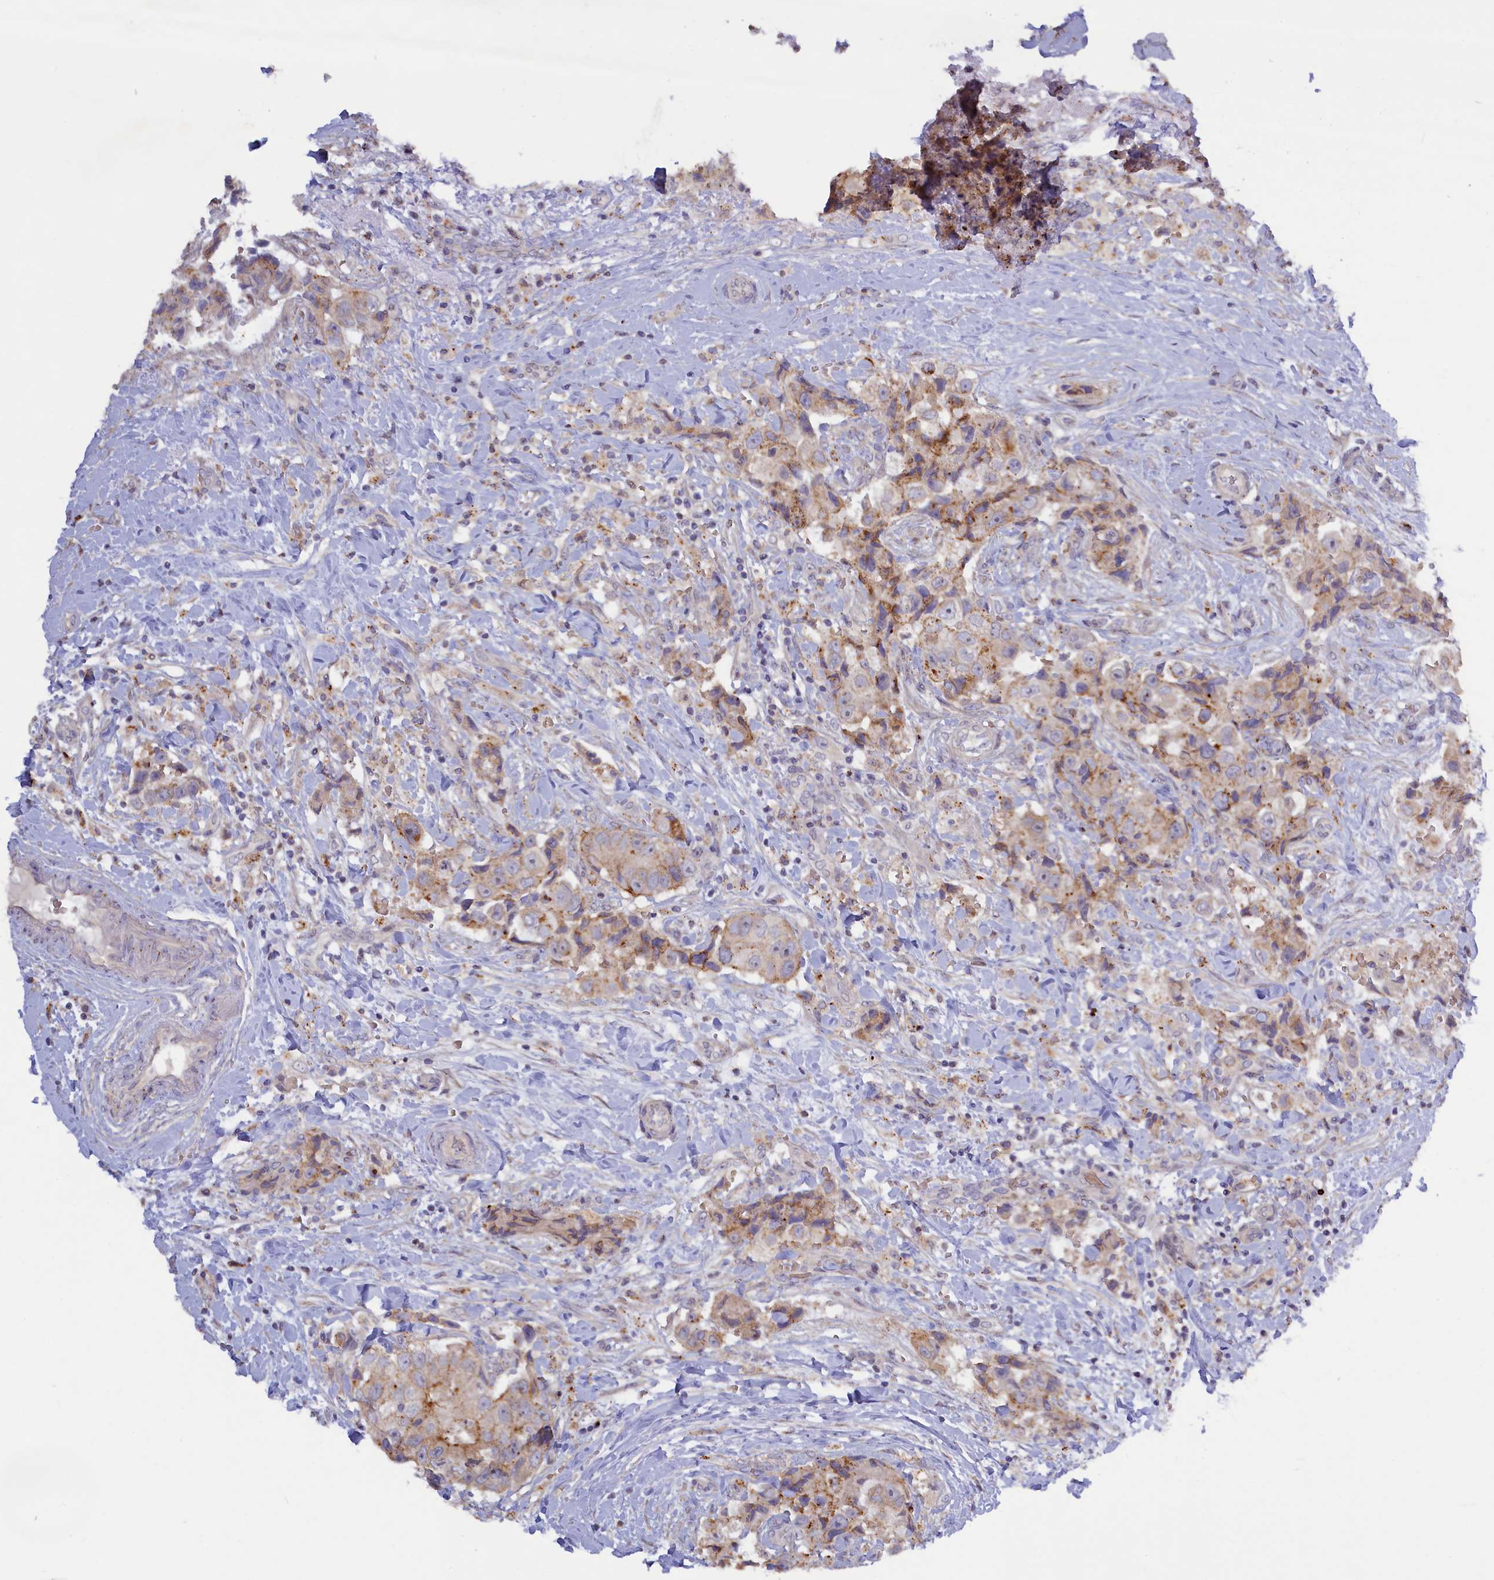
{"staining": {"intensity": "moderate", "quantity": "25%-75%", "location": "cytoplasmic/membranous"}, "tissue": "breast cancer", "cell_type": "Tumor cells", "image_type": "cancer", "snomed": [{"axis": "morphology", "description": "Normal tissue, NOS"}, {"axis": "morphology", "description": "Duct carcinoma"}, {"axis": "topography", "description": "Breast"}], "caption": "A medium amount of moderate cytoplasmic/membranous expression is identified in approximately 25%-75% of tumor cells in breast cancer tissue. The staining was performed using DAB (3,3'-diaminobenzidine), with brown indicating positive protein expression. Nuclei are stained blue with hematoxylin.", "gene": "HYKK", "patient": {"sex": "female", "age": 62}}